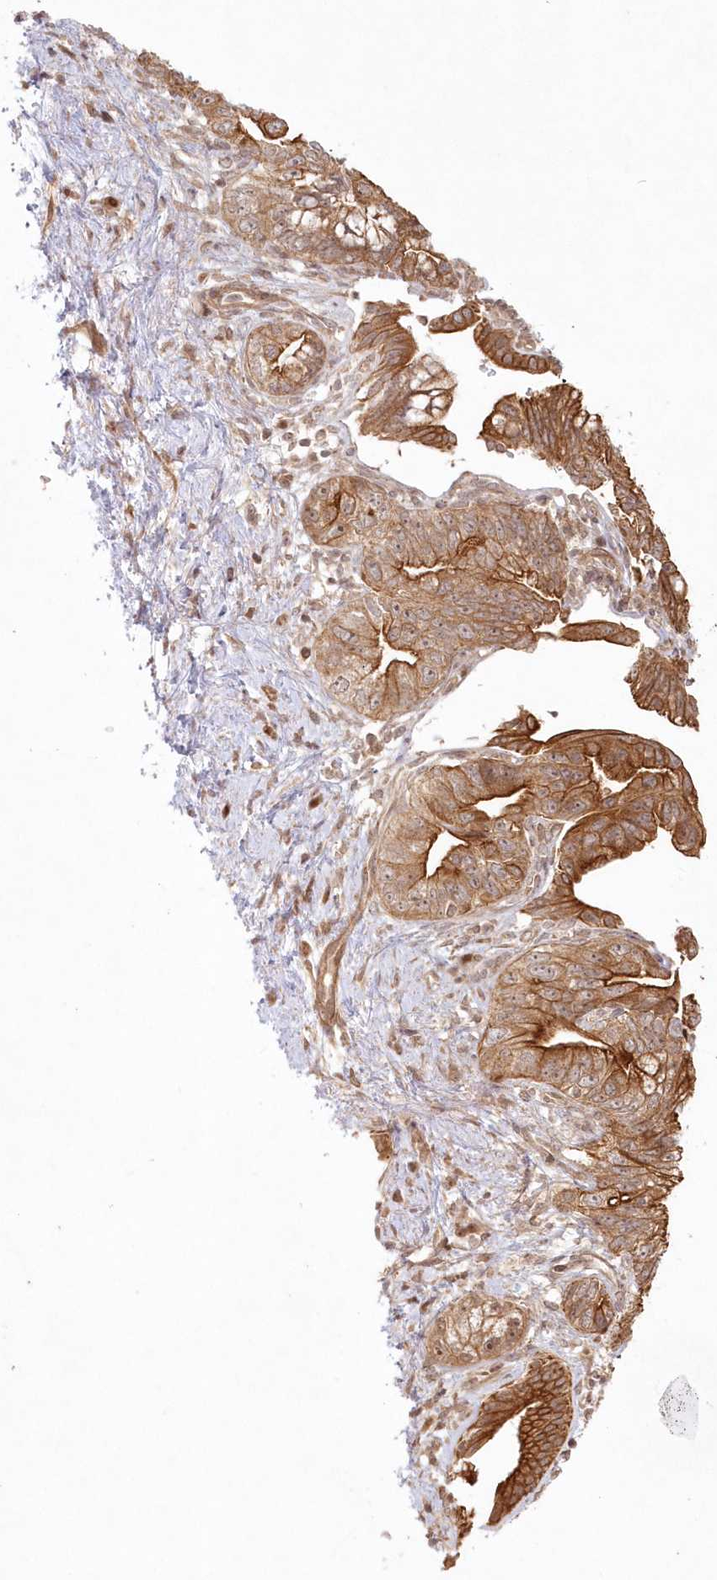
{"staining": {"intensity": "strong", "quantity": ">75%", "location": "cytoplasmic/membranous"}, "tissue": "pancreatic cancer", "cell_type": "Tumor cells", "image_type": "cancer", "snomed": [{"axis": "morphology", "description": "Adenocarcinoma, NOS"}, {"axis": "topography", "description": "Pancreas"}], "caption": "Strong cytoplasmic/membranous protein expression is identified in about >75% of tumor cells in pancreatic cancer.", "gene": "KIAA0232", "patient": {"sex": "female", "age": 73}}